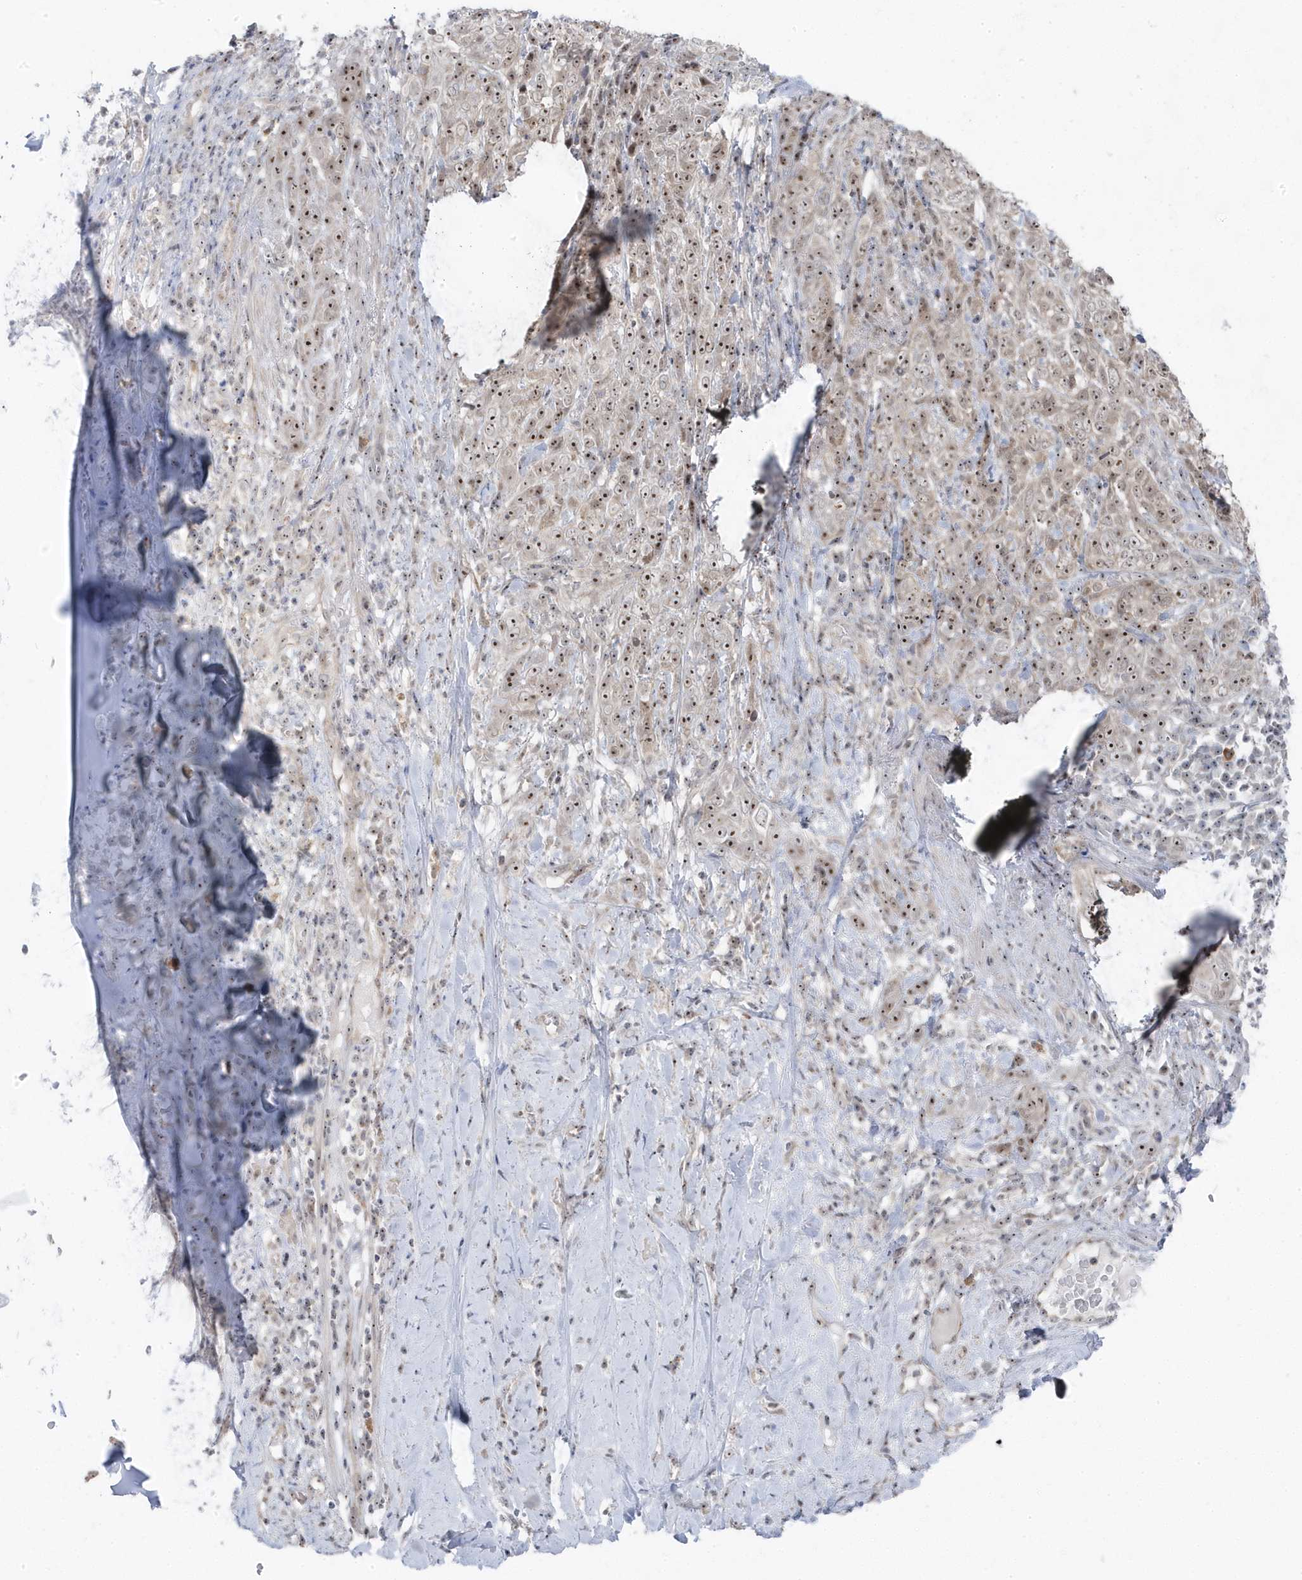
{"staining": {"intensity": "negative", "quantity": "none", "location": "none"}, "tissue": "adipose tissue", "cell_type": "Adipocytes", "image_type": "normal", "snomed": [{"axis": "morphology", "description": "Normal tissue, NOS"}, {"axis": "morphology", "description": "Basal cell carcinoma"}, {"axis": "topography", "description": "Cartilage tissue"}, {"axis": "topography", "description": "Nasopharynx"}, {"axis": "topography", "description": "Oral tissue"}], "caption": "Protein analysis of normal adipose tissue shows no significant expression in adipocytes. The staining is performed using DAB (3,3'-diaminobenzidine) brown chromogen with nuclei counter-stained in using hematoxylin.", "gene": "TSEN15", "patient": {"sex": "female", "age": 77}}